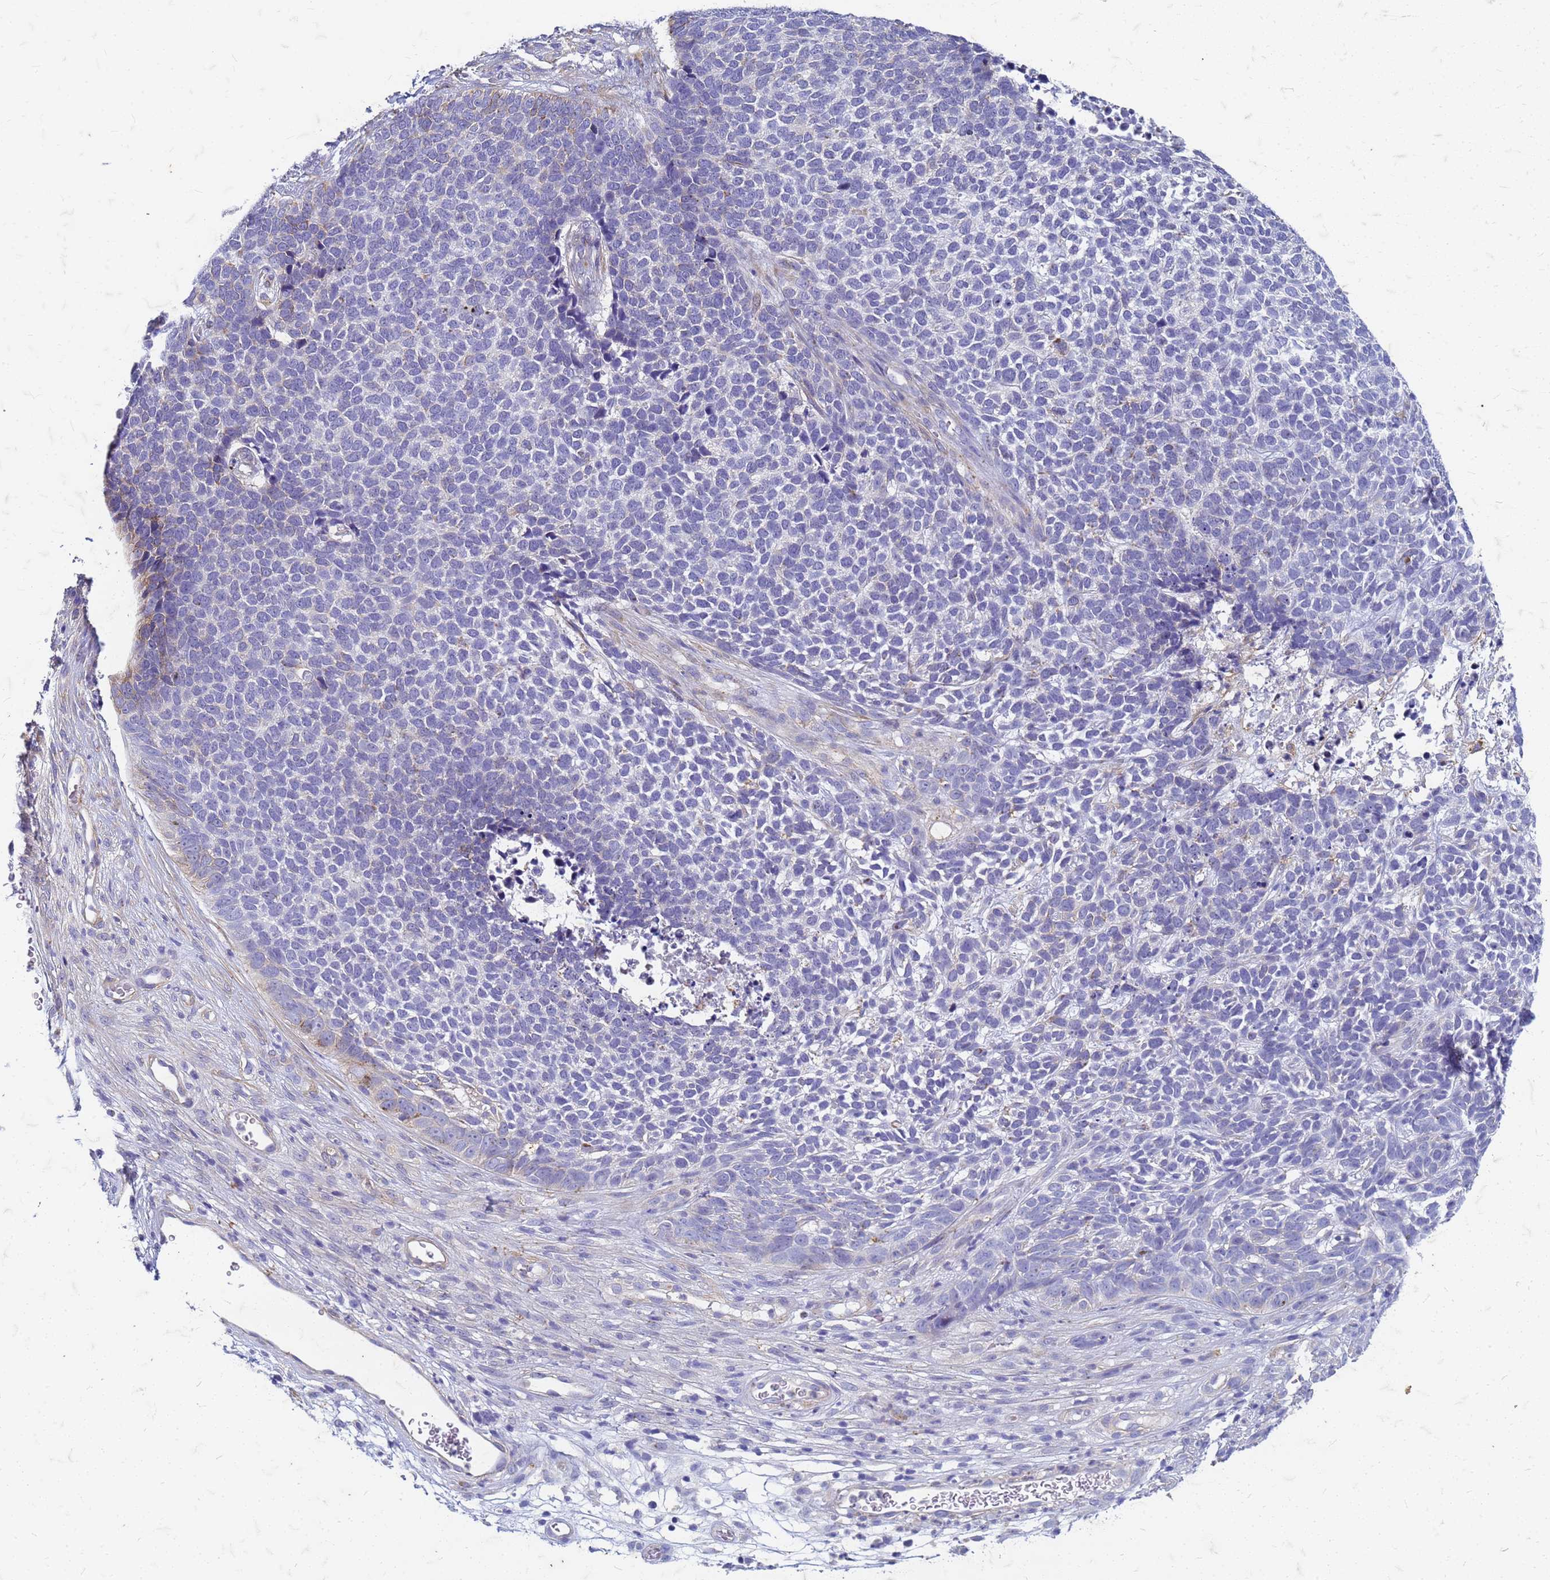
{"staining": {"intensity": "negative", "quantity": "none", "location": "none"}, "tissue": "skin cancer", "cell_type": "Tumor cells", "image_type": "cancer", "snomed": [{"axis": "morphology", "description": "Basal cell carcinoma"}, {"axis": "topography", "description": "Skin"}], "caption": "Tumor cells show no significant expression in basal cell carcinoma (skin). (DAB (3,3'-diaminobenzidine) IHC, high magnification).", "gene": "TRIM64B", "patient": {"sex": "female", "age": 84}}